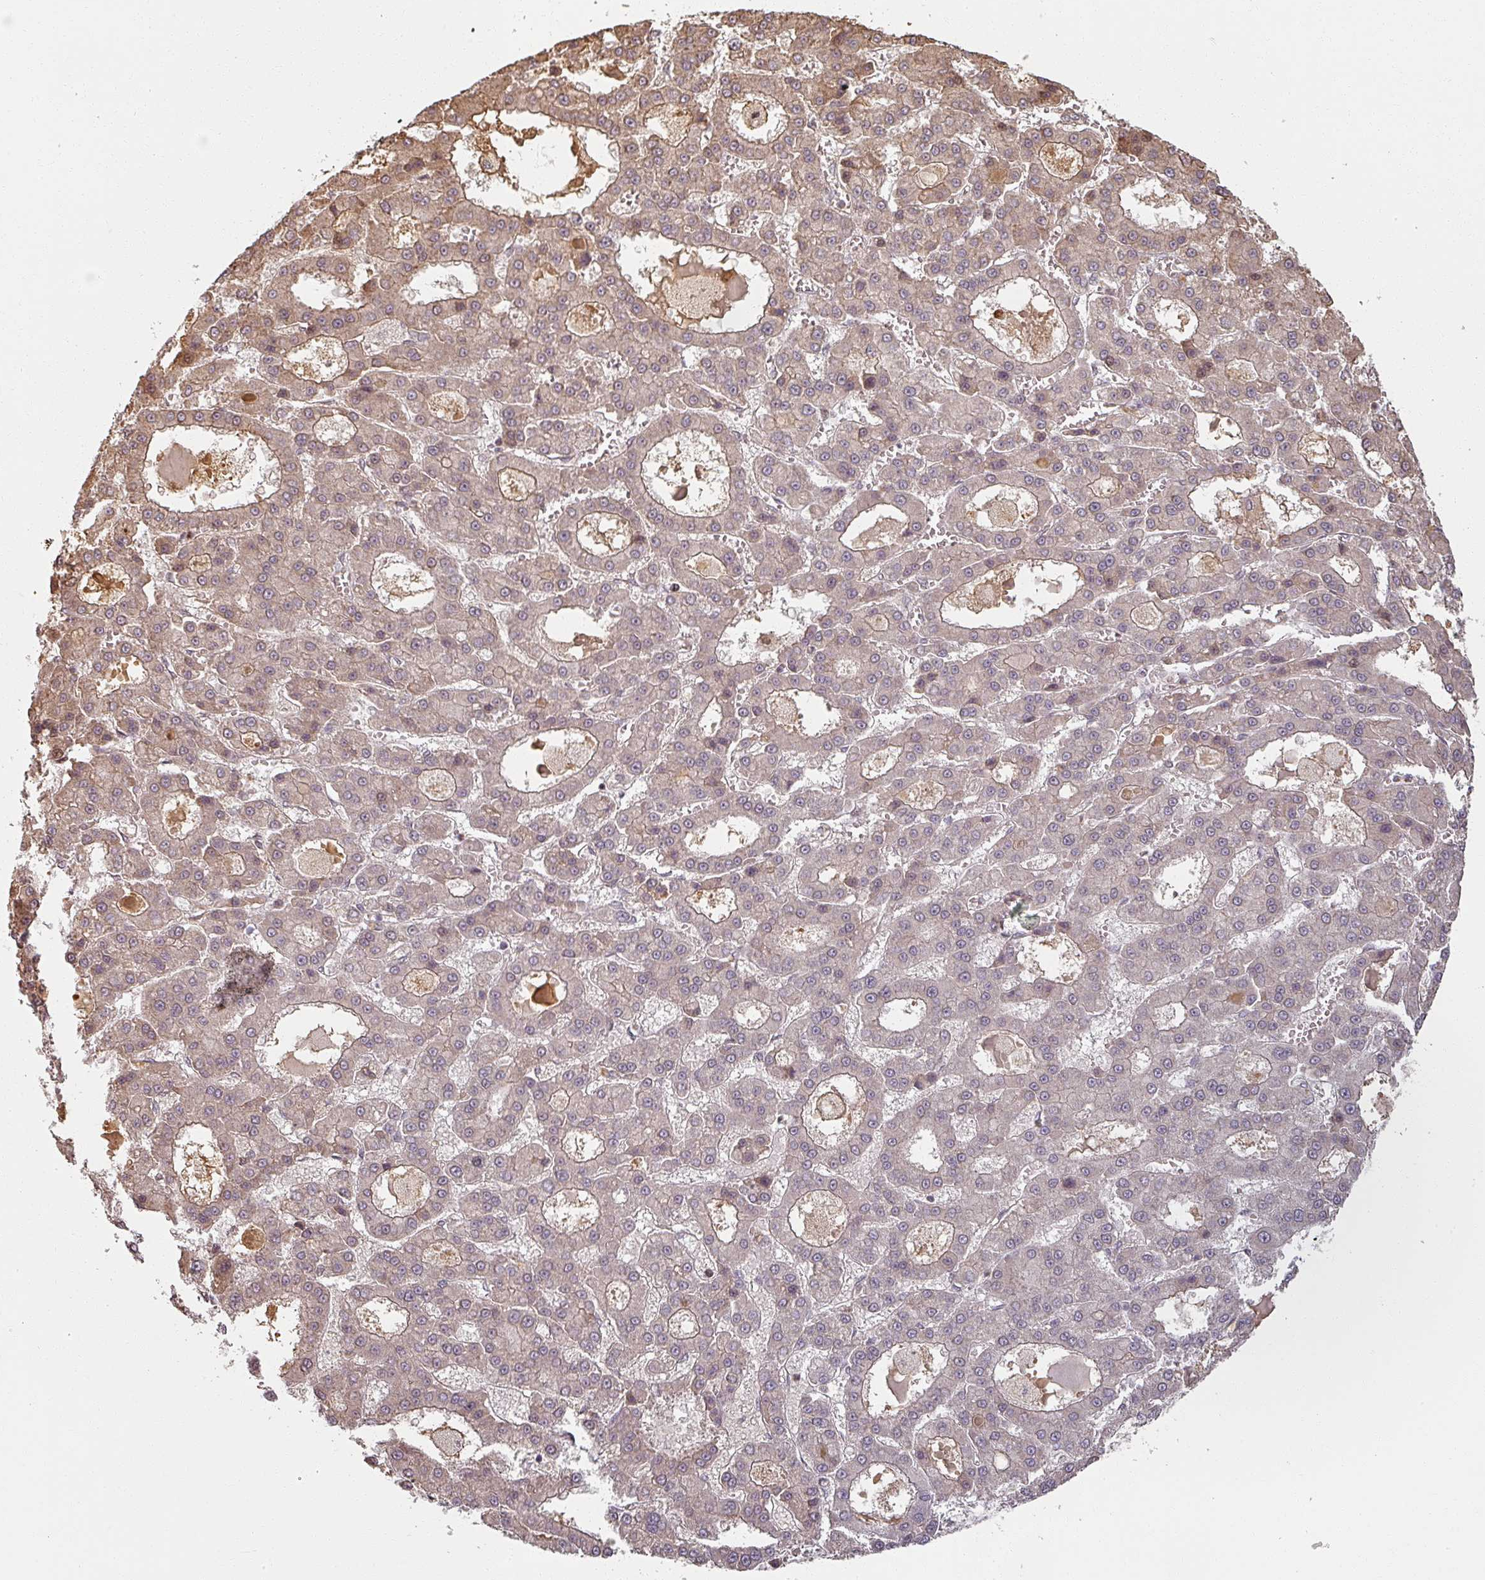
{"staining": {"intensity": "weak", "quantity": "25%-75%", "location": "cytoplasmic/membranous,nuclear"}, "tissue": "liver cancer", "cell_type": "Tumor cells", "image_type": "cancer", "snomed": [{"axis": "morphology", "description": "Carcinoma, Hepatocellular, NOS"}, {"axis": "topography", "description": "Liver"}], "caption": "A brown stain shows weak cytoplasmic/membranous and nuclear positivity of a protein in human liver cancer tumor cells. The staining was performed using DAB, with brown indicating positive protein expression. Nuclei are stained blue with hematoxylin.", "gene": "MED19", "patient": {"sex": "male", "age": 70}}